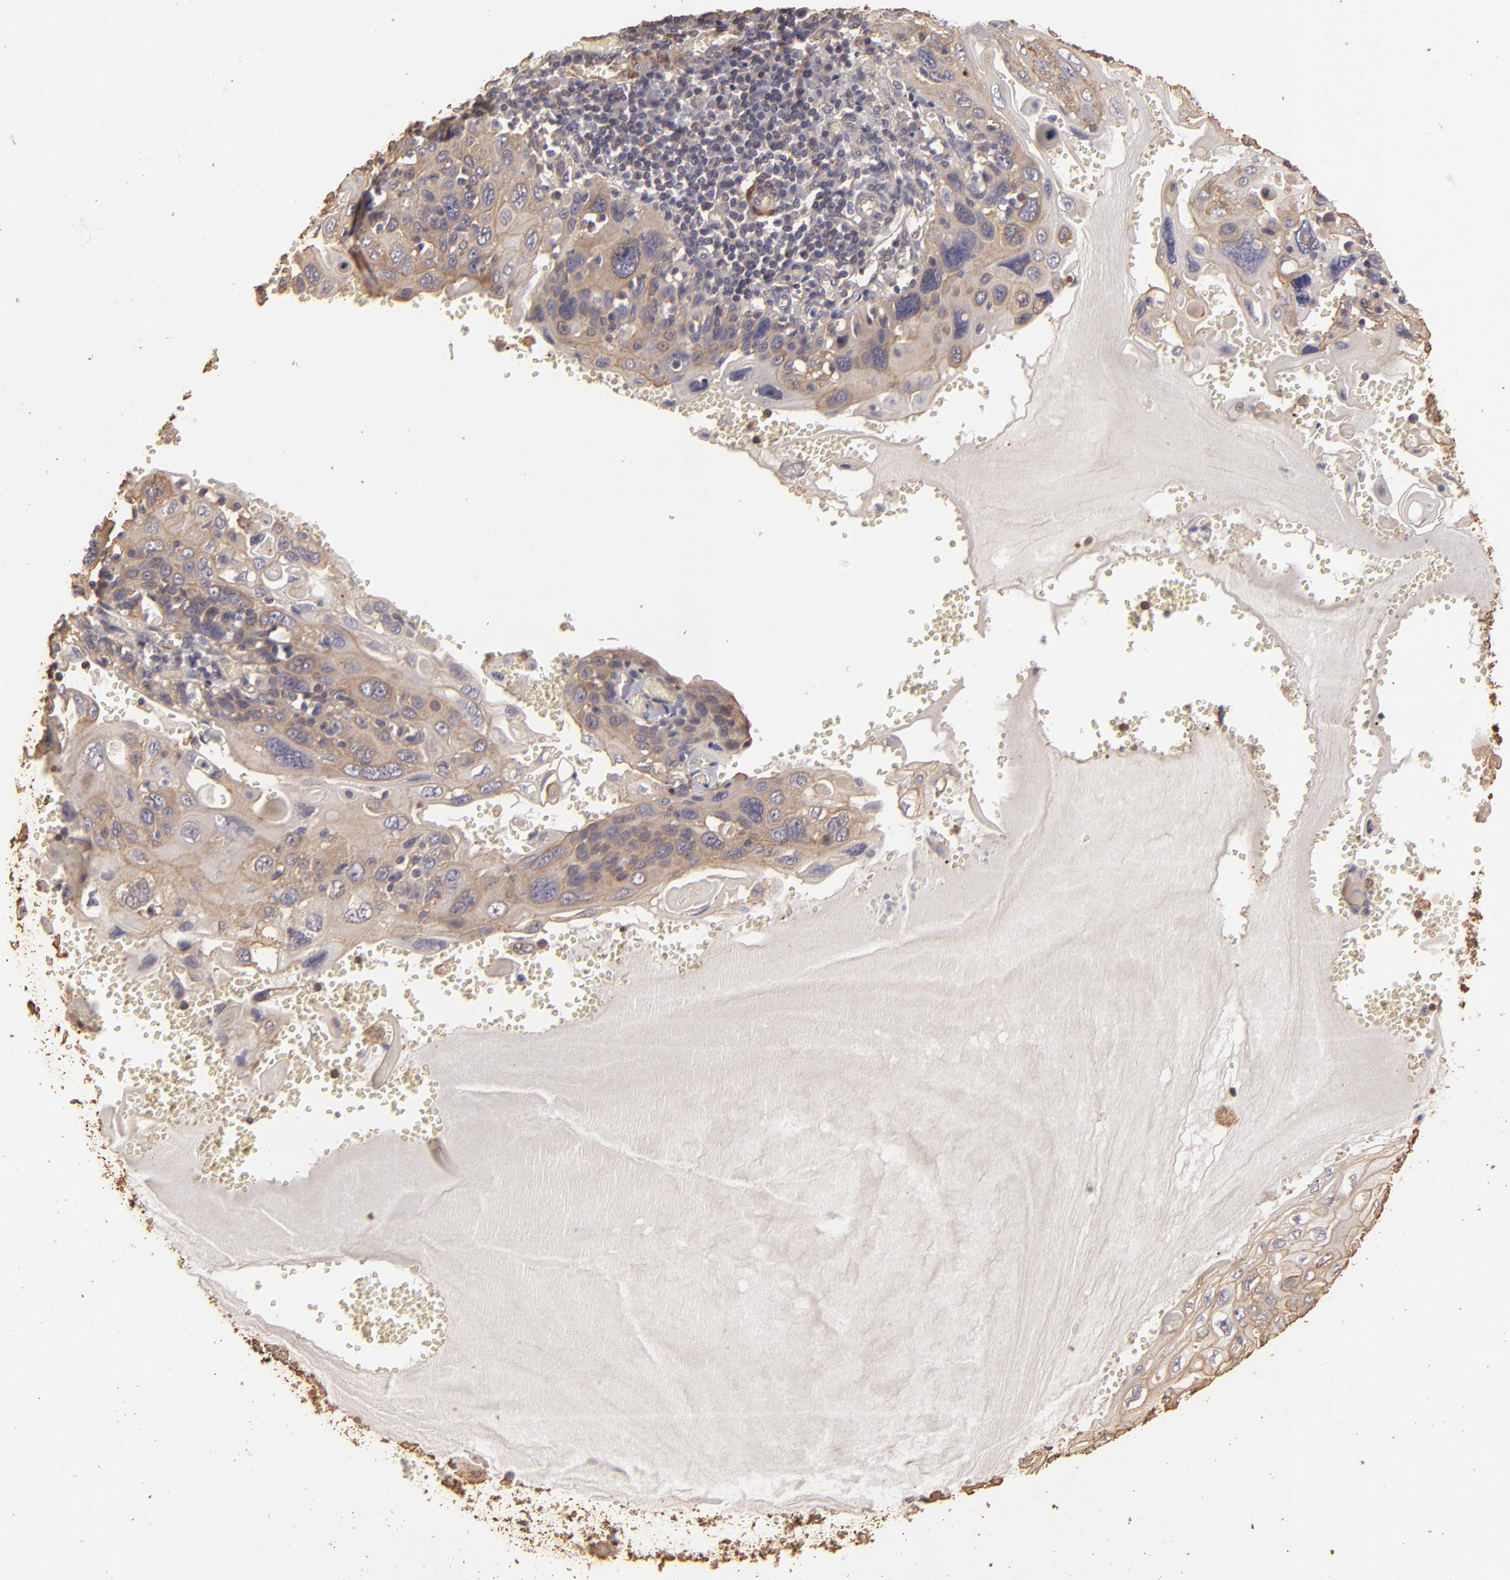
{"staining": {"intensity": "weak", "quantity": ">75%", "location": "cytoplasmic/membranous"}, "tissue": "cervical cancer", "cell_type": "Tumor cells", "image_type": "cancer", "snomed": [{"axis": "morphology", "description": "Squamous cell carcinoma, NOS"}, {"axis": "topography", "description": "Cervix"}], "caption": "Approximately >75% of tumor cells in human cervical cancer (squamous cell carcinoma) display weak cytoplasmic/membranous protein positivity as visualized by brown immunohistochemical staining.", "gene": "HSPB6", "patient": {"sex": "female", "age": 54}}